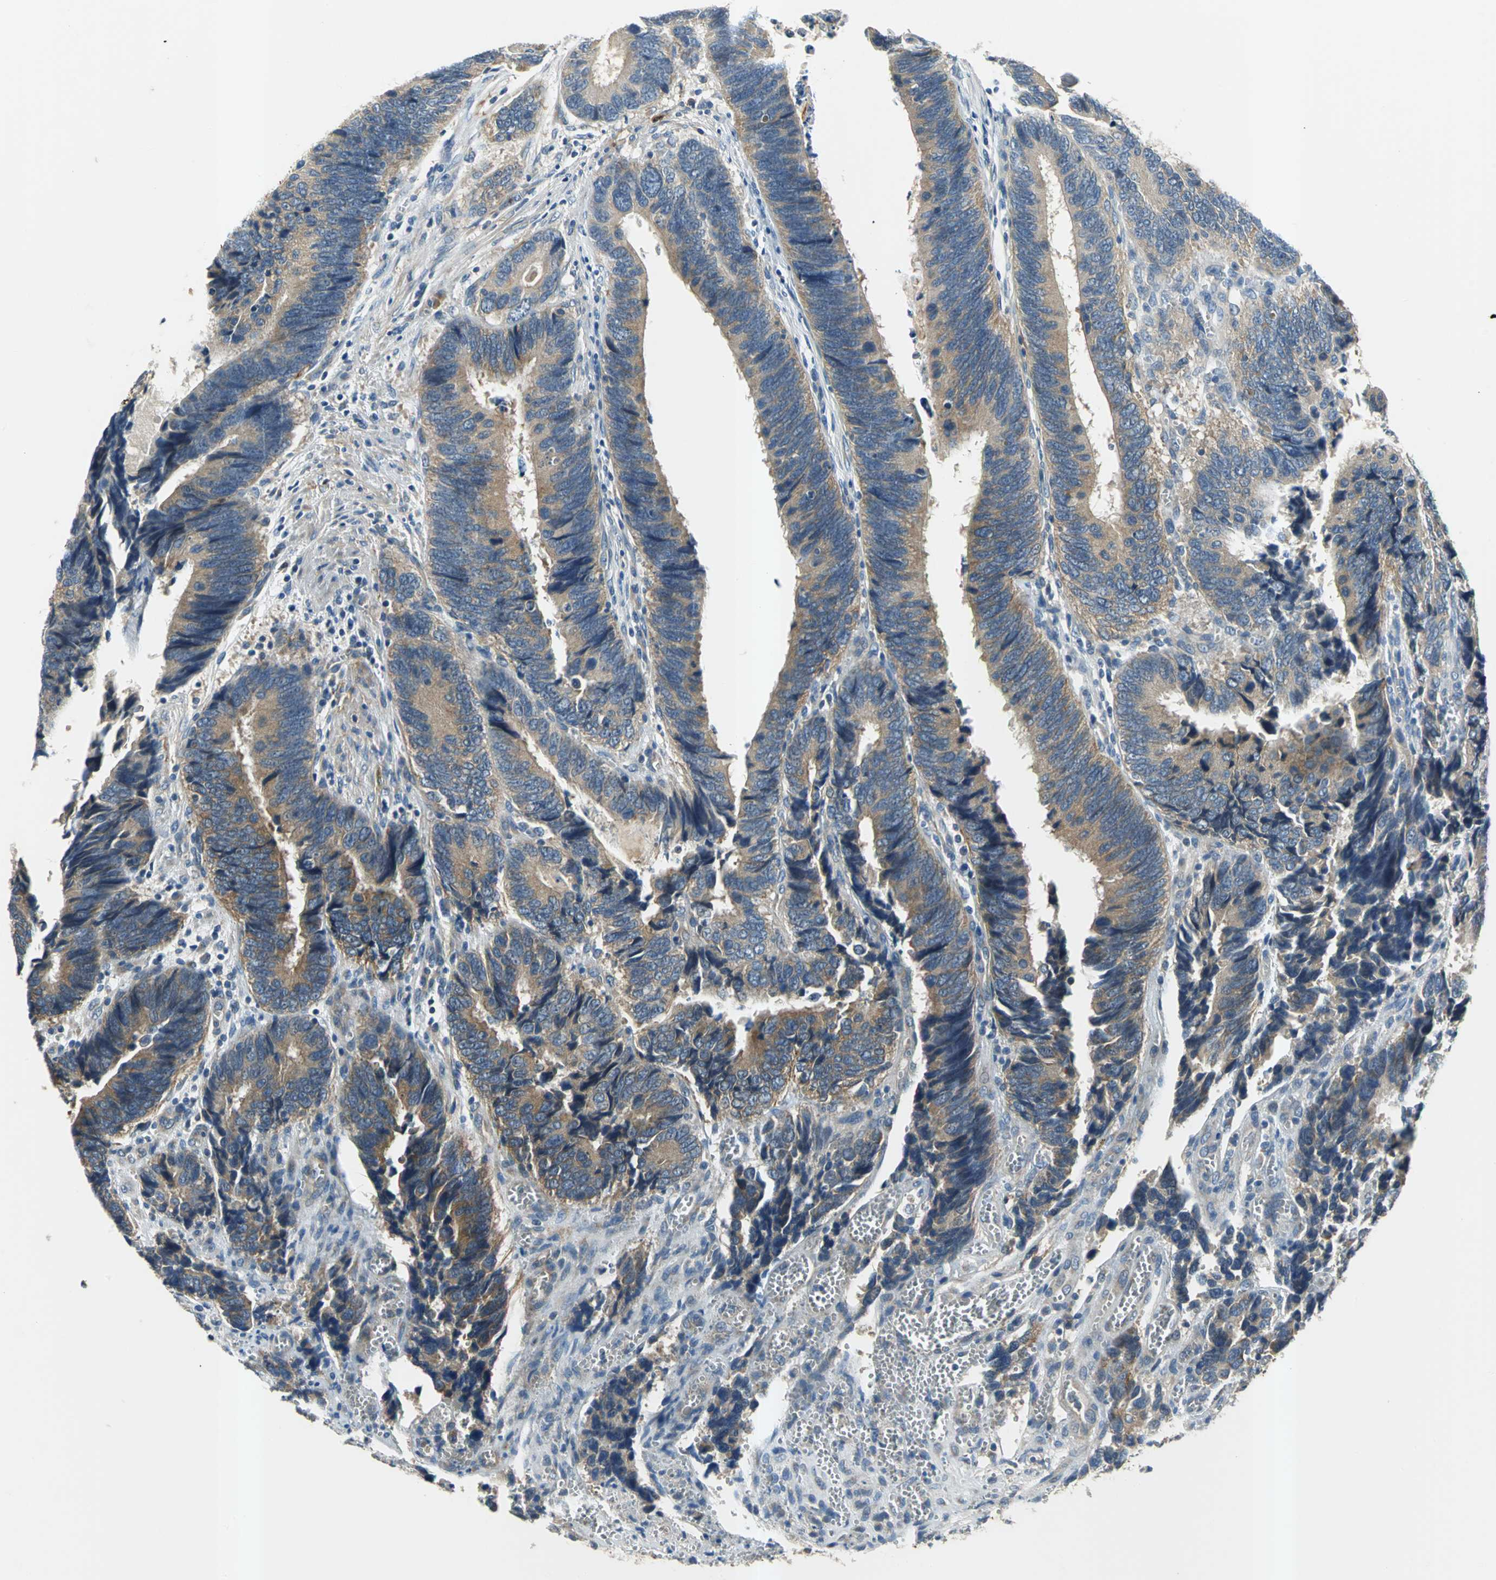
{"staining": {"intensity": "moderate", "quantity": ">75%", "location": "cytoplasmic/membranous"}, "tissue": "colorectal cancer", "cell_type": "Tumor cells", "image_type": "cancer", "snomed": [{"axis": "morphology", "description": "Adenocarcinoma, NOS"}, {"axis": "topography", "description": "Colon"}], "caption": "Protein analysis of colorectal cancer tissue reveals moderate cytoplasmic/membranous staining in about >75% of tumor cells. (DAB IHC, brown staining for protein, blue staining for nuclei).", "gene": "SLC16A7", "patient": {"sex": "male", "age": 72}}